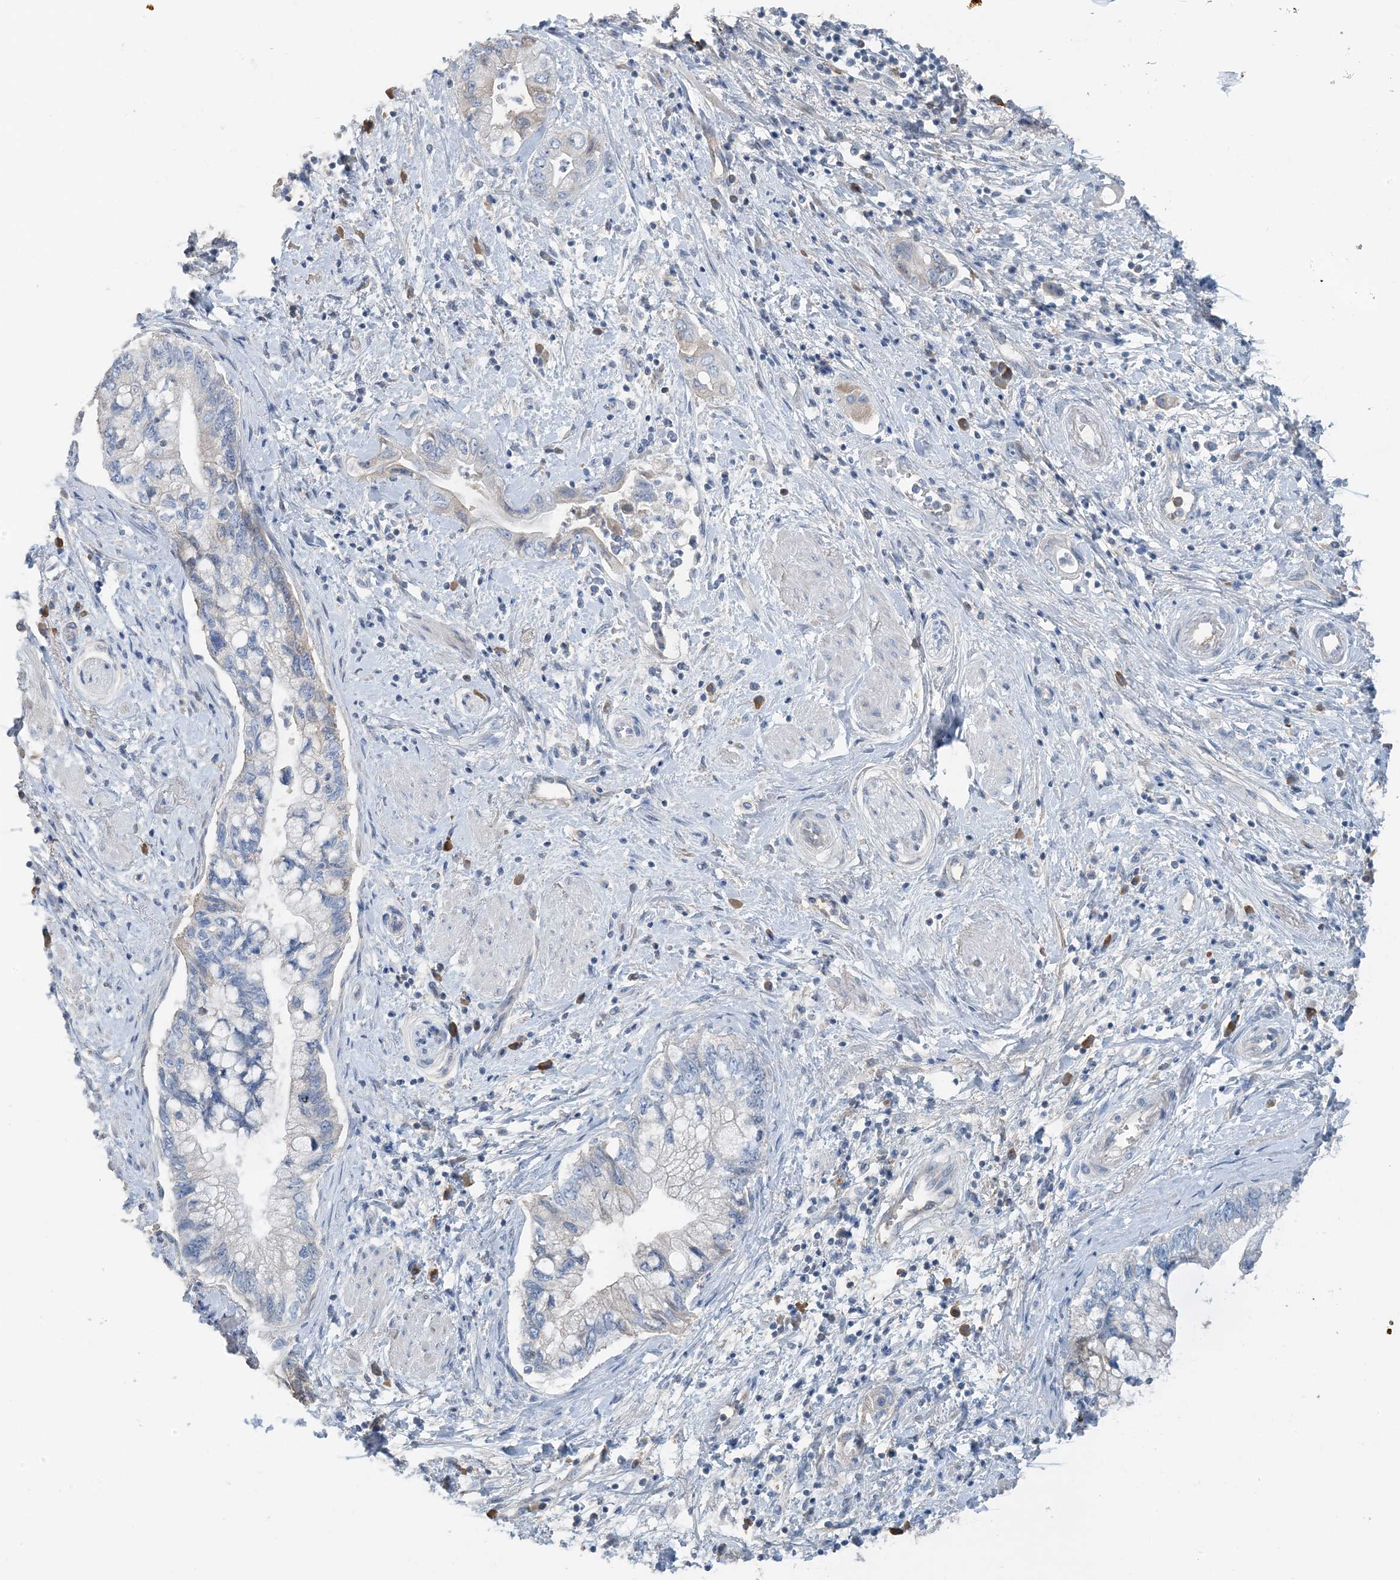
{"staining": {"intensity": "negative", "quantity": "none", "location": "none"}, "tissue": "pancreatic cancer", "cell_type": "Tumor cells", "image_type": "cancer", "snomed": [{"axis": "morphology", "description": "Adenocarcinoma, NOS"}, {"axis": "topography", "description": "Pancreas"}], "caption": "Pancreatic cancer (adenocarcinoma) was stained to show a protein in brown. There is no significant positivity in tumor cells. The staining is performed using DAB (3,3'-diaminobenzidine) brown chromogen with nuclei counter-stained in using hematoxylin.", "gene": "CTRL", "patient": {"sex": "female", "age": 73}}